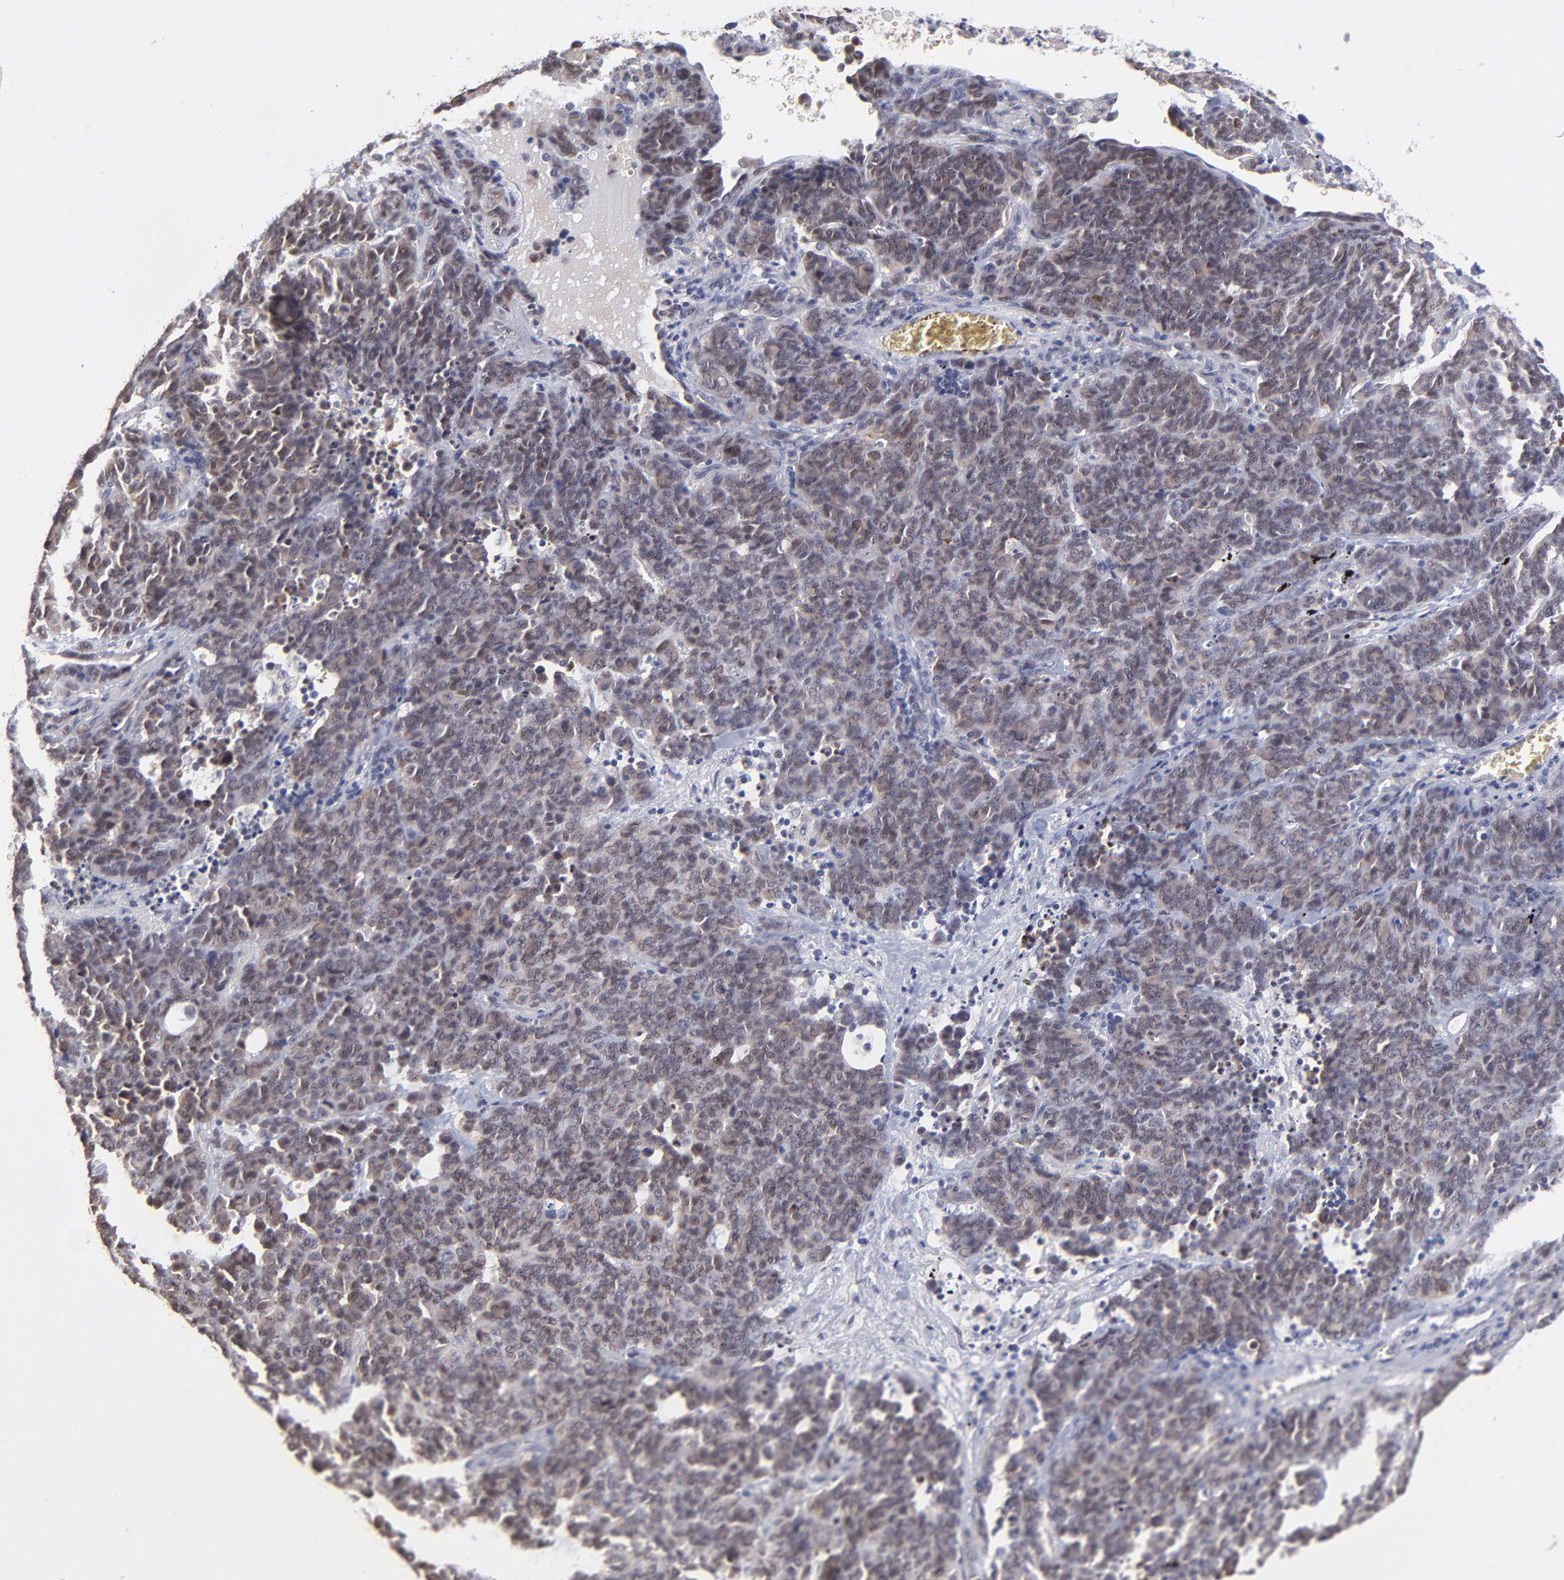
{"staining": {"intensity": "weak", "quantity": ">75%", "location": "cytoplasmic/membranous"}, "tissue": "lung cancer", "cell_type": "Tumor cells", "image_type": "cancer", "snomed": [{"axis": "morphology", "description": "Neoplasm, malignant, NOS"}, {"axis": "topography", "description": "Lung"}], "caption": "Protein staining by immunohistochemistry (IHC) shows weak cytoplasmic/membranous positivity in about >75% of tumor cells in lung cancer.", "gene": "UBE2E3", "patient": {"sex": "female", "age": 58}}